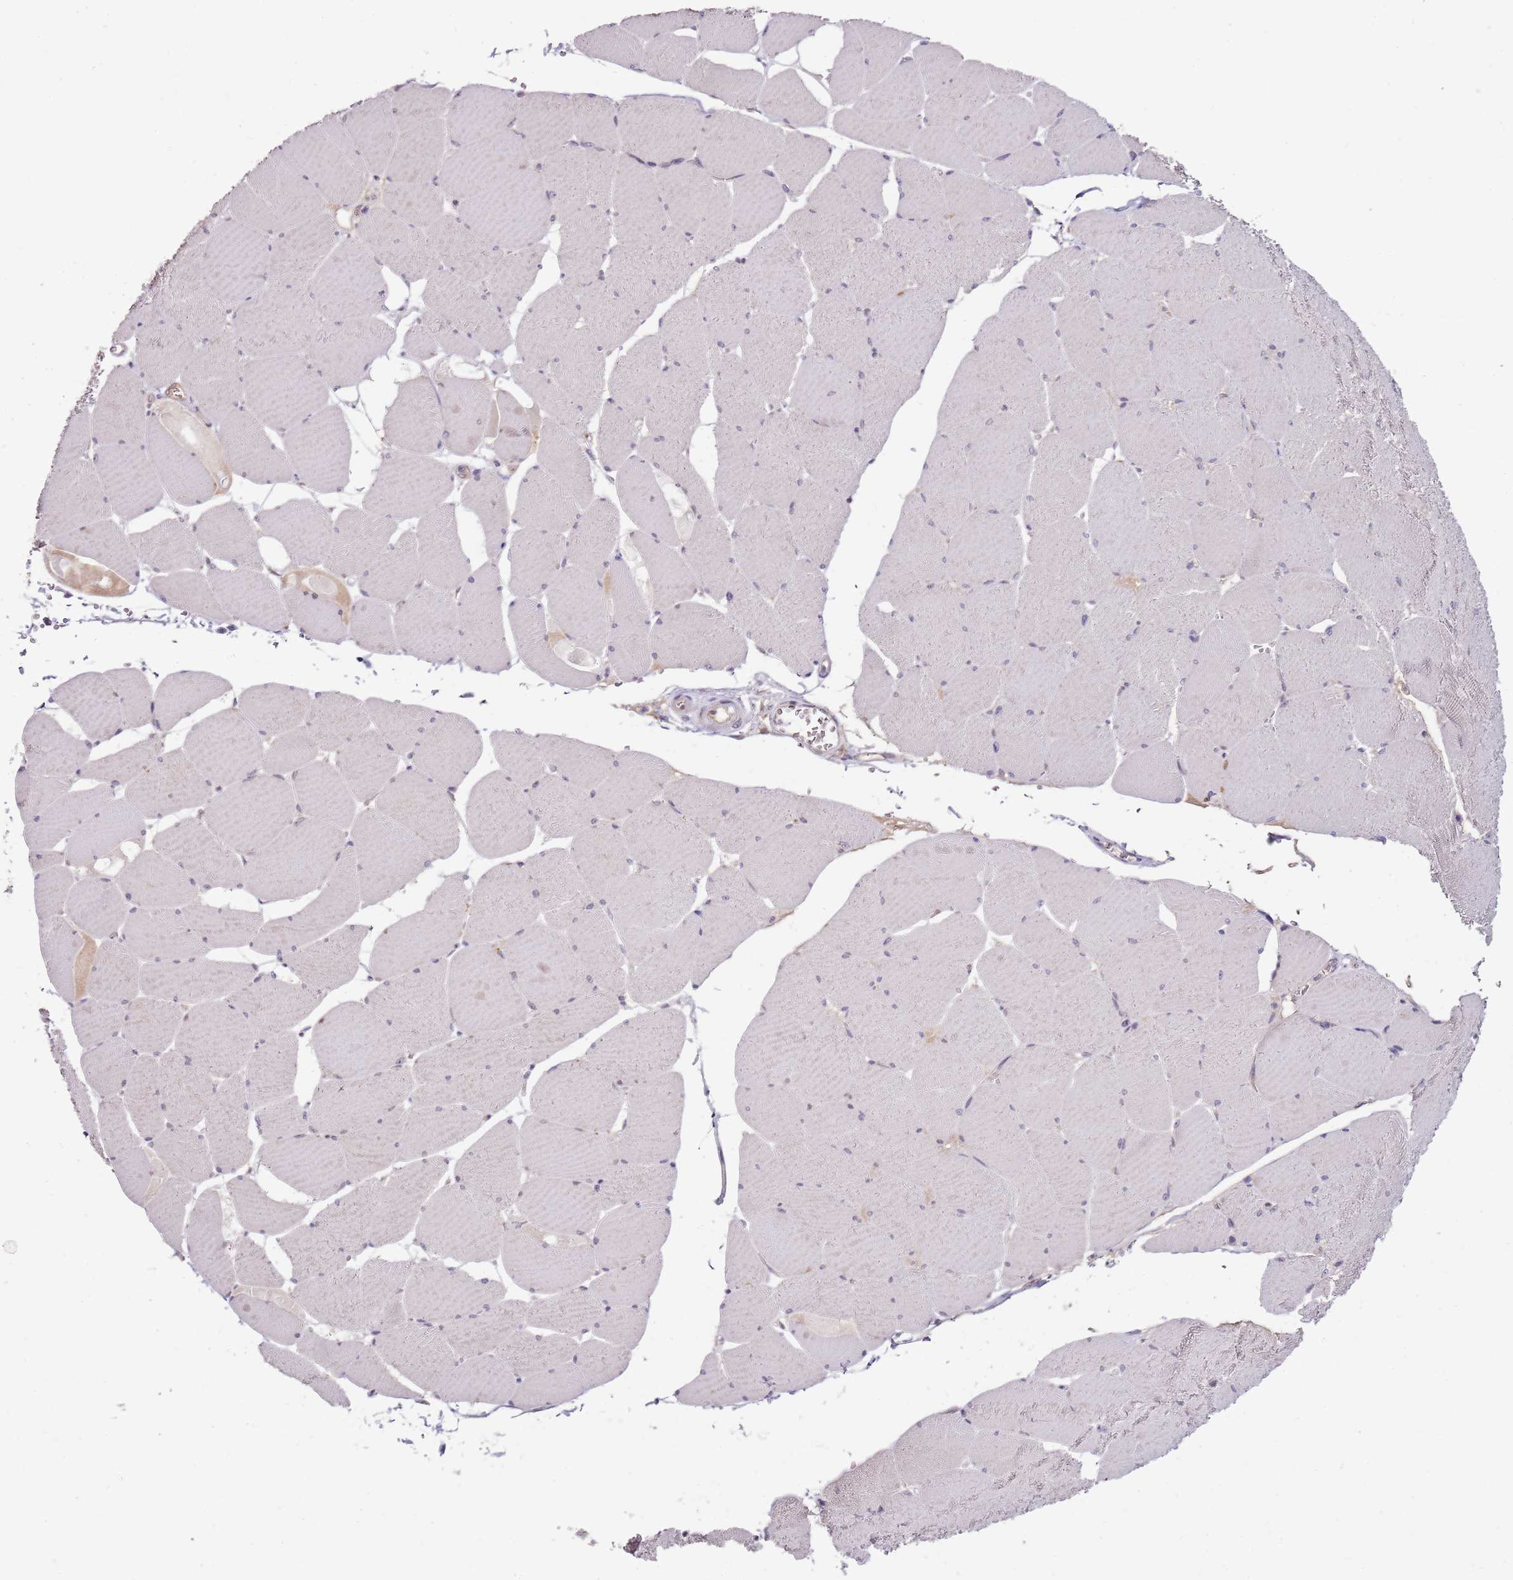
{"staining": {"intensity": "negative", "quantity": "none", "location": "none"}, "tissue": "skeletal muscle", "cell_type": "Myocytes", "image_type": "normal", "snomed": [{"axis": "morphology", "description": "Normal tissue, NOS"}, {"axis": "topography", "description": "Skeletal muscle"}, {"axis": "topography", "description": "Head-Neck"}], "caption": "The micrograph displays no significant positivity in myocytes of skeletal muscle. Brightfield microscopy of immunohistochemistry stained with DAB (3,3'-diaminobenzidine) (brown) and hematoxylin (blue), captured at high magnification.", "gene": "FBXL22", "patient": {"sex": "male", "age": 66}}